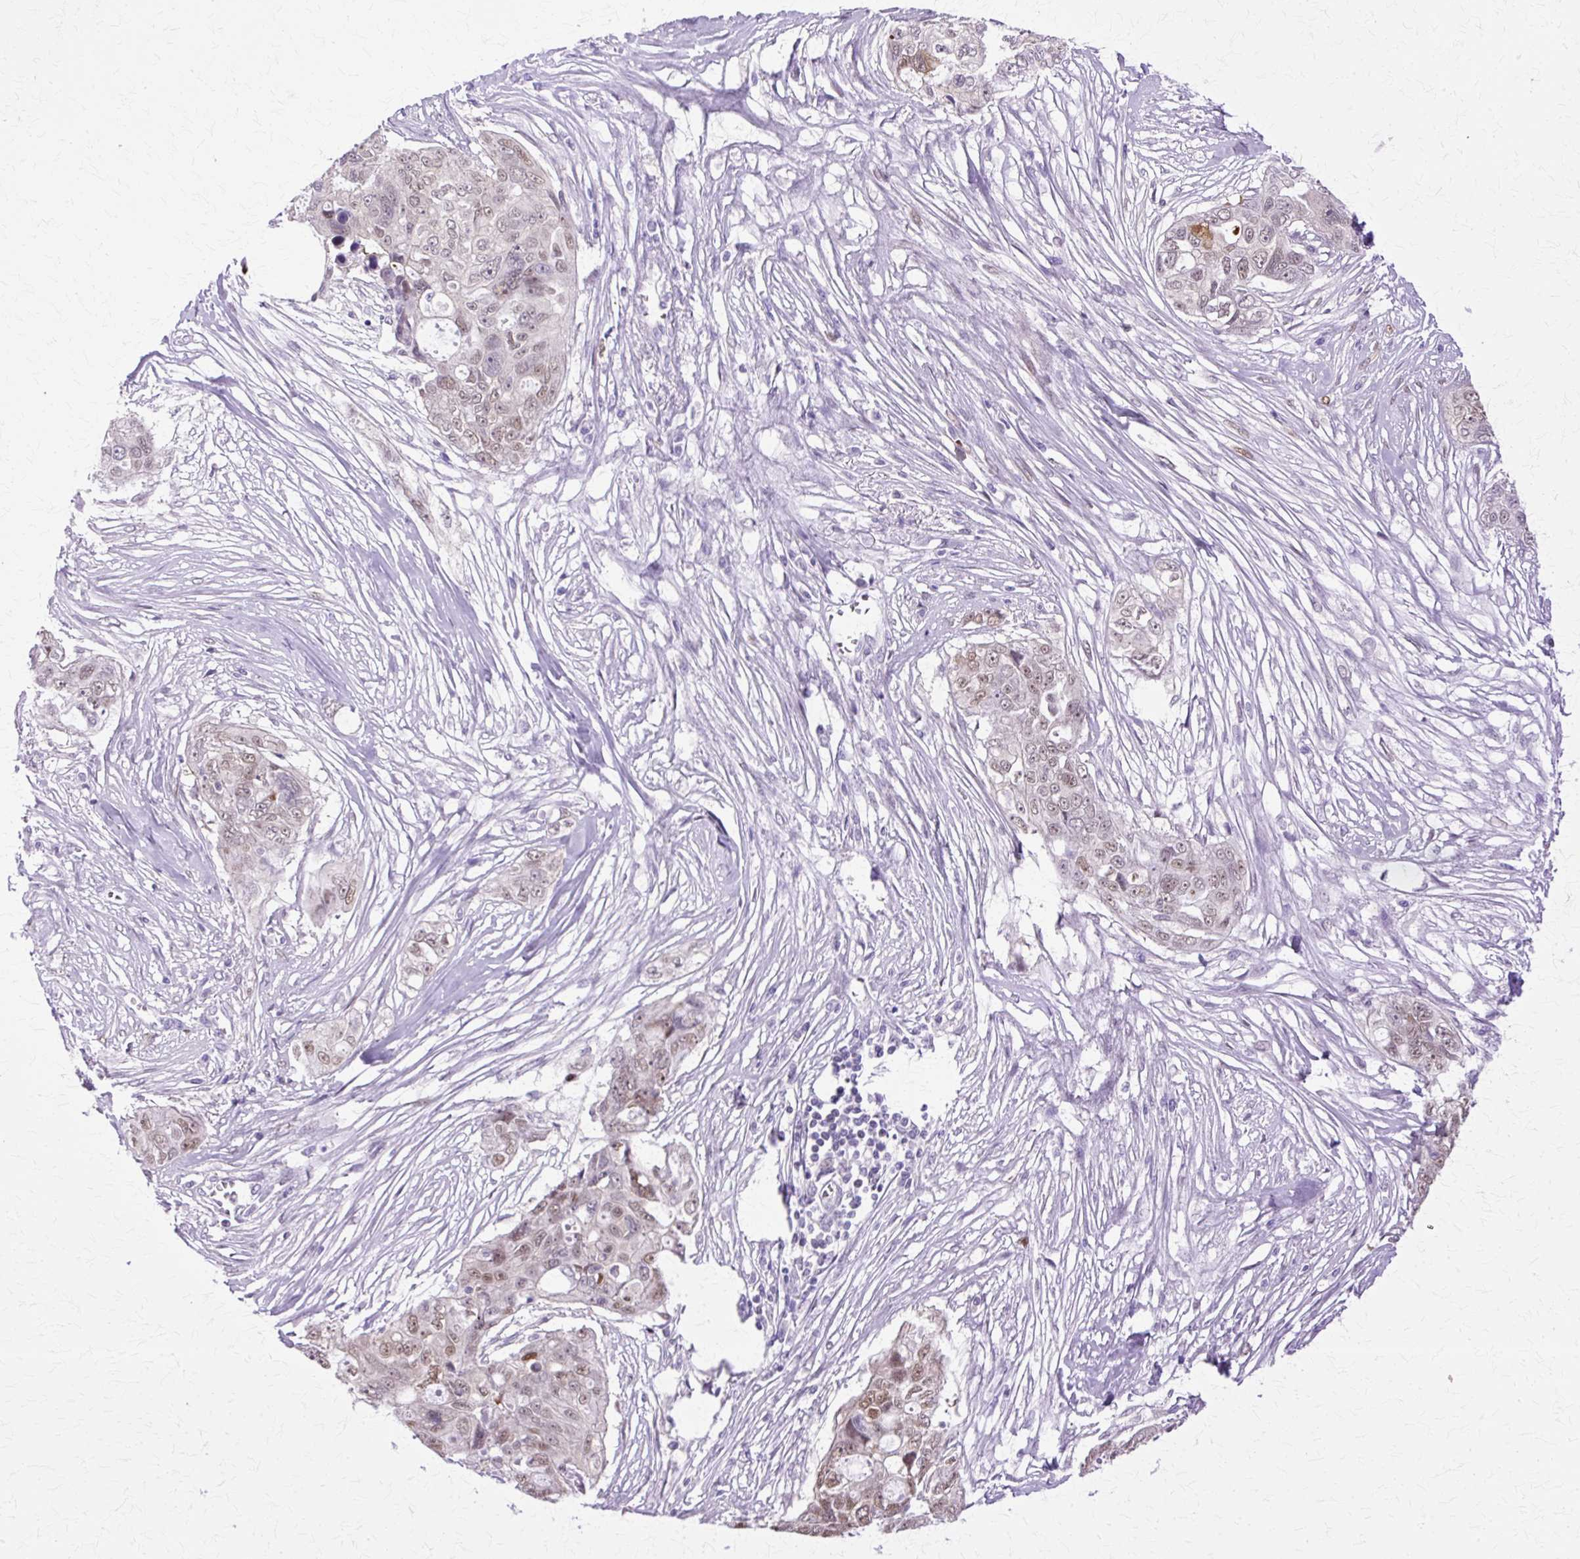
{"staining": {"intensity": "weak", "quantity": ">75%", "location": "nuclear"}, "tissue": "ovarian cancer", "cell_type": "Tumor cells", "image_type": "cancer", "snomed": [{"axis": "morphology", "description": "Carcinoma, endometroid"}, {"axis": "topography", "description": "Ovary"}], "caption": "Human ovarian endometroid carcinoma stained with a brown dye exhibits weak nuclear positive staining in approximately >75% of tumor cells.", "gene": "HSPA8", "patient": {"sex": "female", "age": 70}}